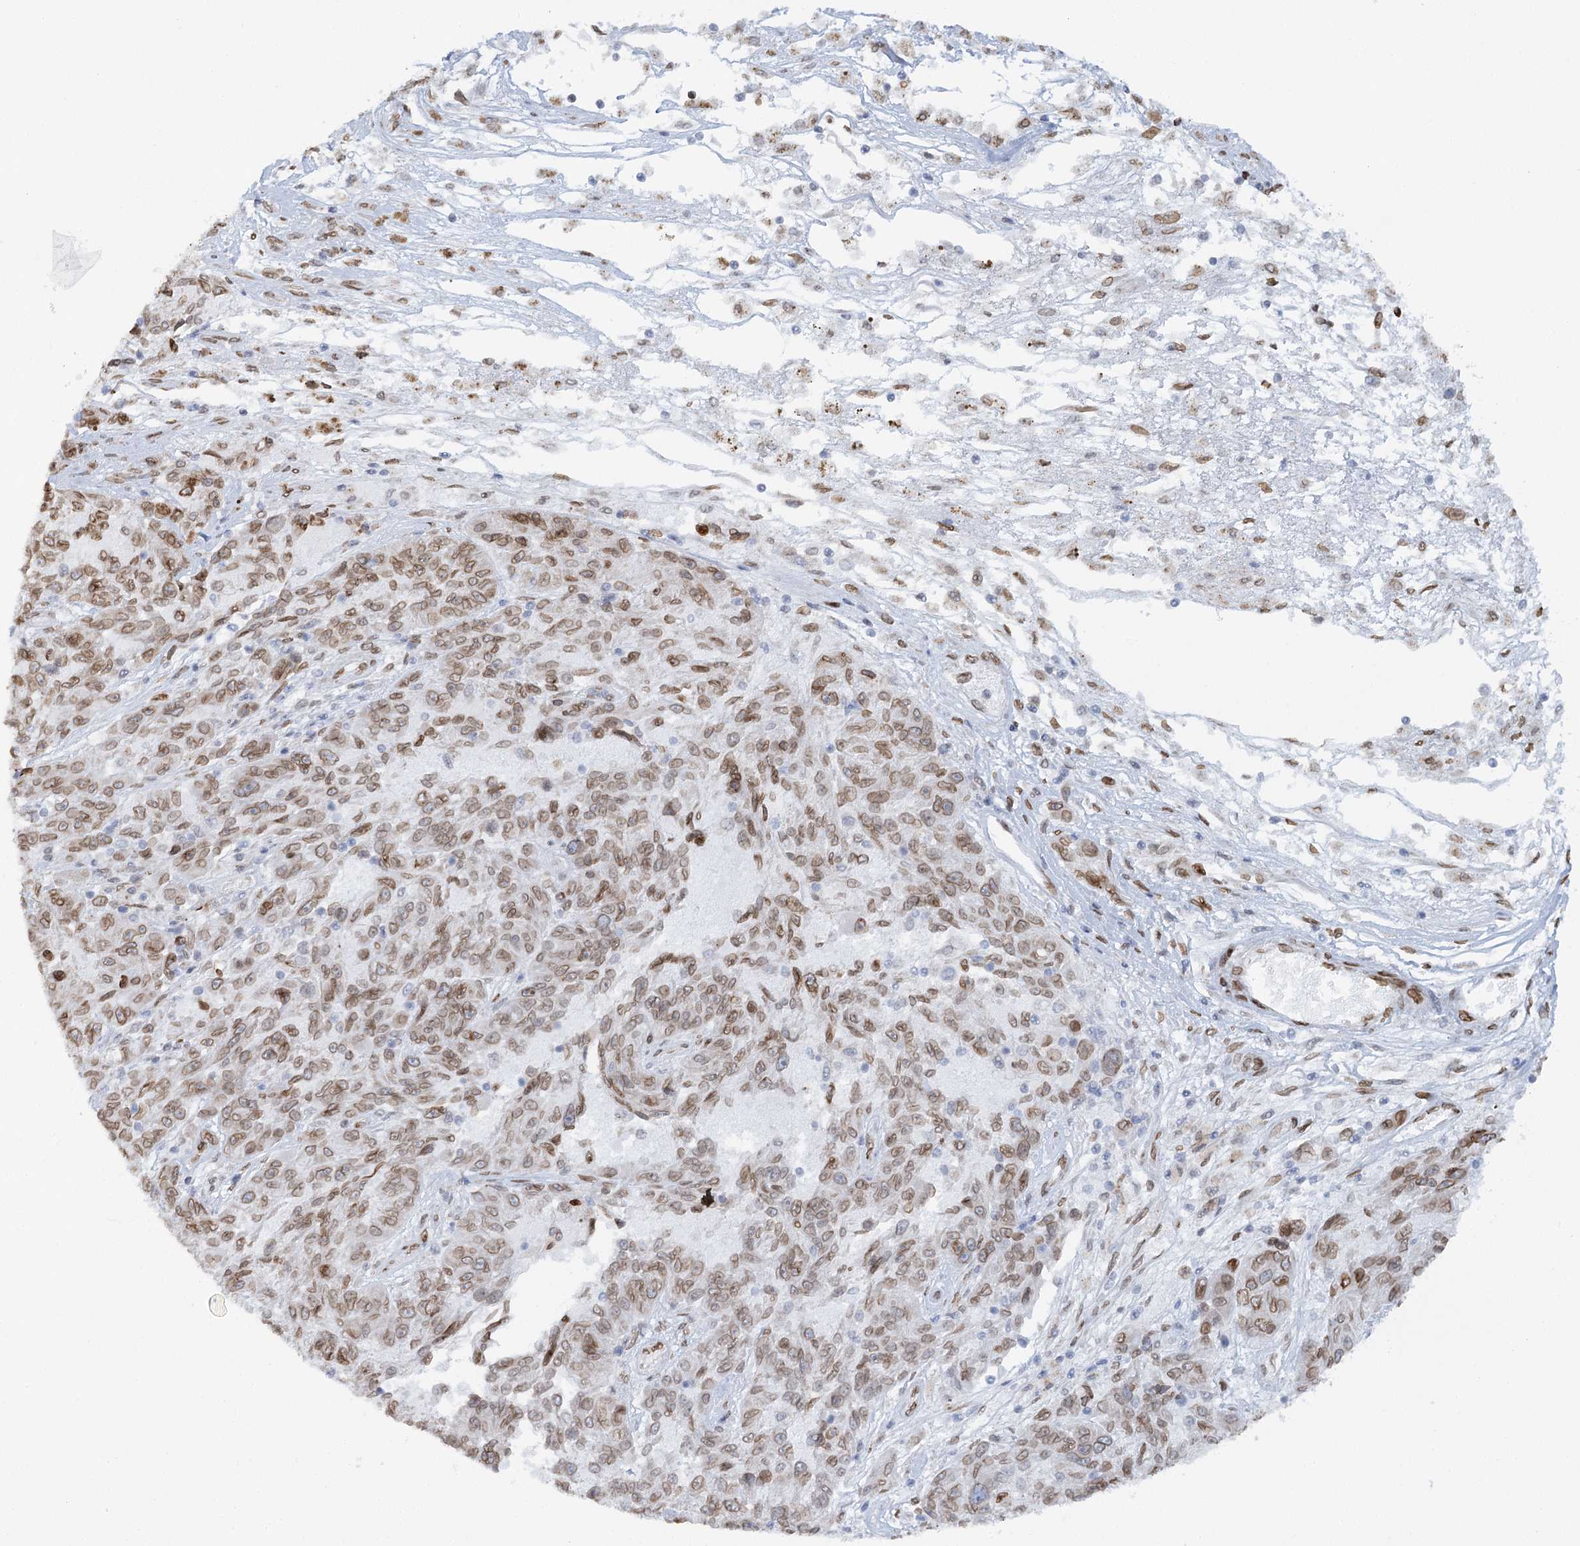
{"staining": {"intensity": "moderate", "quantity": ">75%", "location": "cytoplasmic/membranous,nuclear"}, "tissue": "melanoma", "cell_type": "Tumor cells", "image_type": "cancer", "snomed": [{"axis": "morphology", "description": "Malignant melanoma, NOS"}, {"axis": "topography", "description": "Skin"}], "caption": "DAB (3,3'-diaminobenzidine) immunohistochemical staining of melanoma reveals moderate cytoplasmic/membranous and nuclear protein expression in about >75% of tumor cells. The staining was performed using DAB to visualize the protein expression in brown, while the nuclei were stained in blue with hematoxylin (Magnification: 20x).", "gene": "VWA5A", "patient": {"sex": "male", "age": 53}}